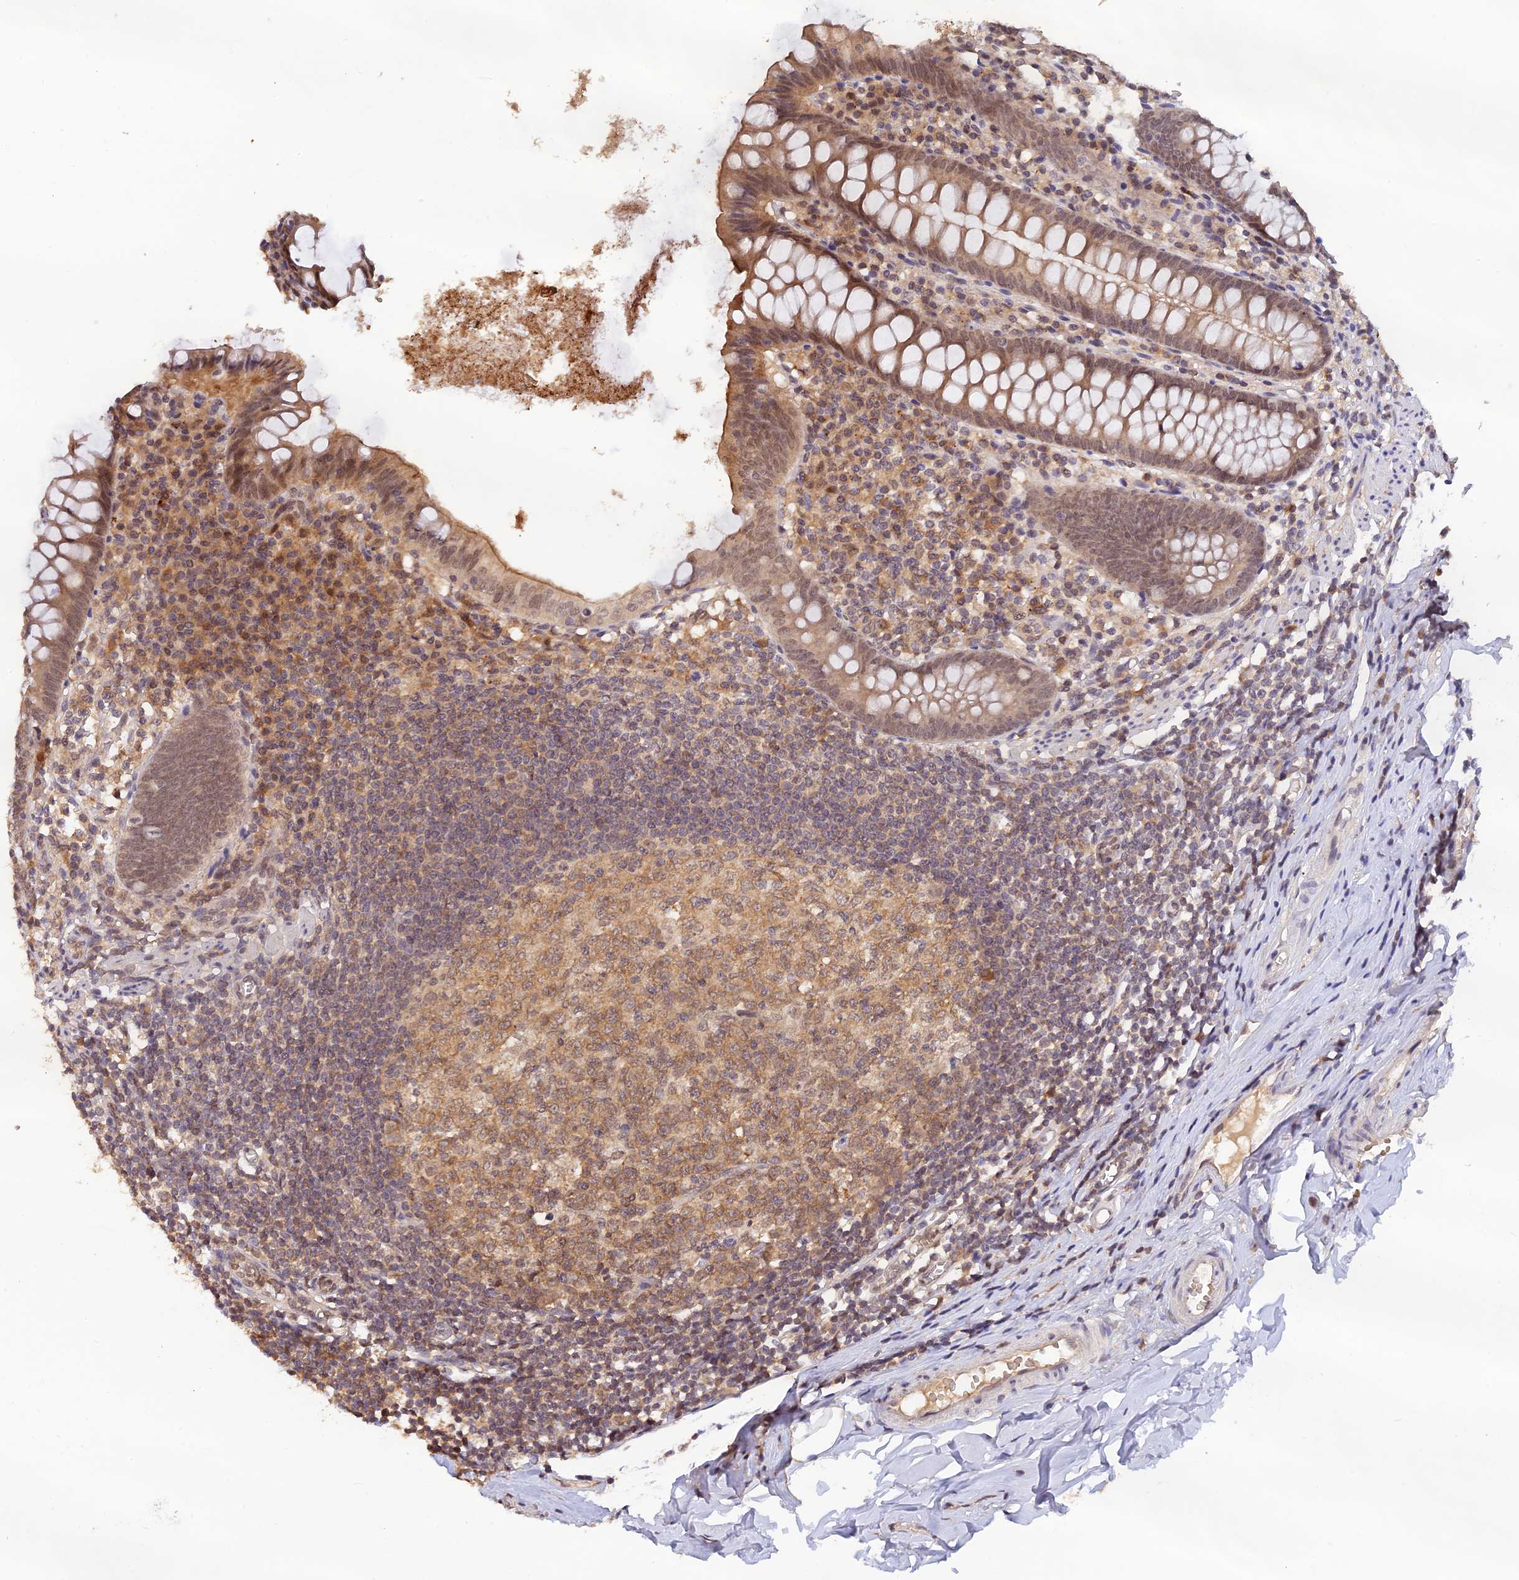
{"staining": {"intensity": "moderate", "quantity": ">75%", "location": "cytoplasmic/membranous,nuclear"}, "tissue": "appendix", "cell_type": "Glandular cells", "image_type": "normal", "snomed": [{"axis": "morphology", "description": "Normal tissue, NOS"}, {"axis": "topography", "description": "Appendix"}], "caption": "This micrograph exhibits immunohistochemistry staining of benign human appendix, with medium moderate cytoplasmic/membranous,nuclear expression in approximately >75% of glandular cells.", "gene": "ZNF436", "patient": {"sex": "female", "age": 51}}